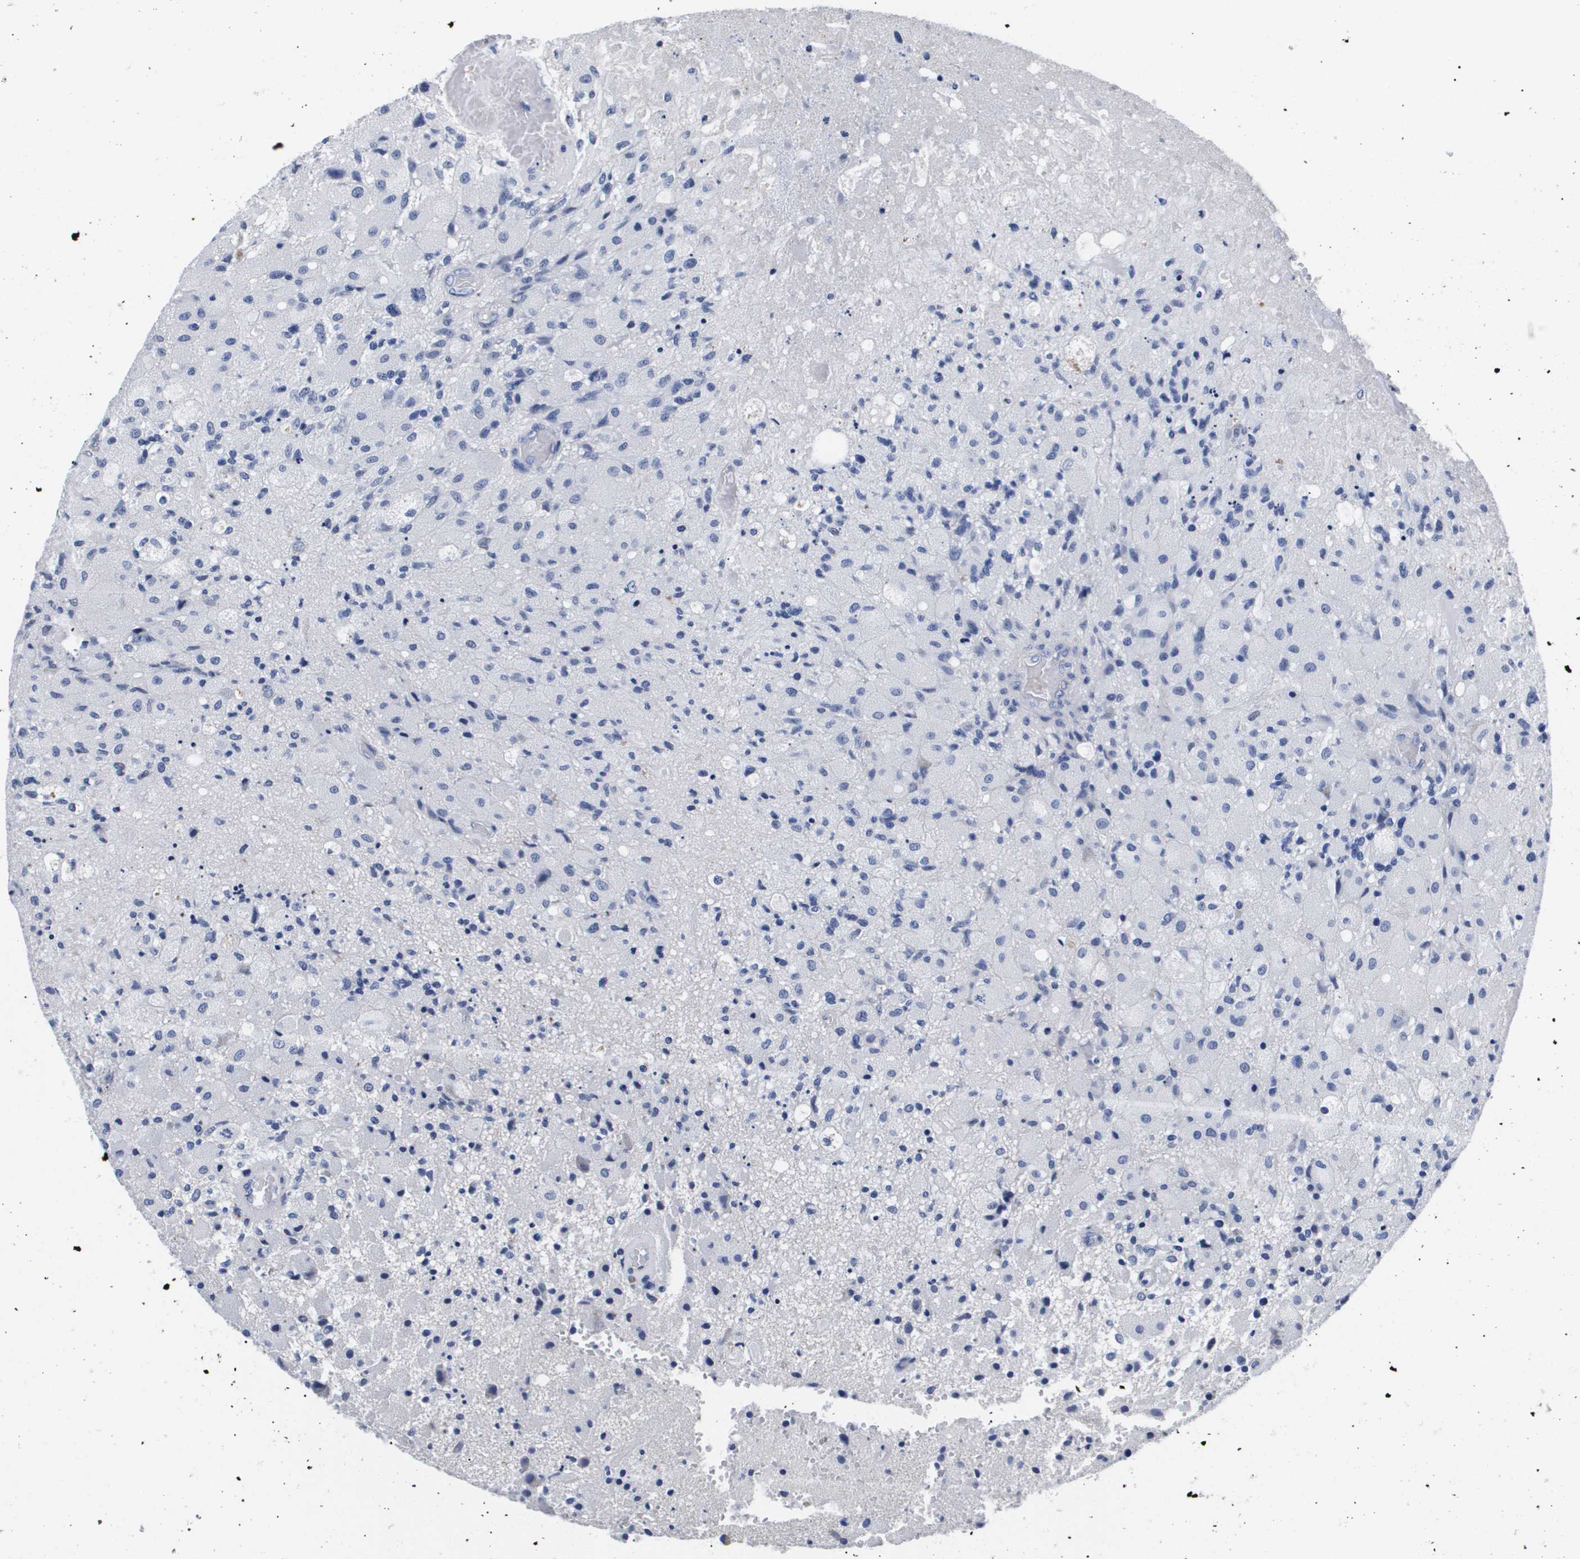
{"staining": {"intensity": "negative", "quantity": "none", "location": "none"}, "tissue": "glioma", "cell_type": "Tumor cells", "image_type": "cancer", "snomed": [{"axis": "morphology", "description": "Normal tissue, NOS"}, {"axis": "morphology", "description": "Glioma, malignant, High grade"}, {"axis": "topography", "description": "Cerebral cortex"}], "caption": "High magnification brightfield microscopy of glioma stained with DAB (3,3'-diaminobenzidine) (brown) and counterstained with hematoxylin (blue): tumor cells show no significant staining.", "gene": "ATP6V0A4", "patient": {"sex": "male", "age": 77}}